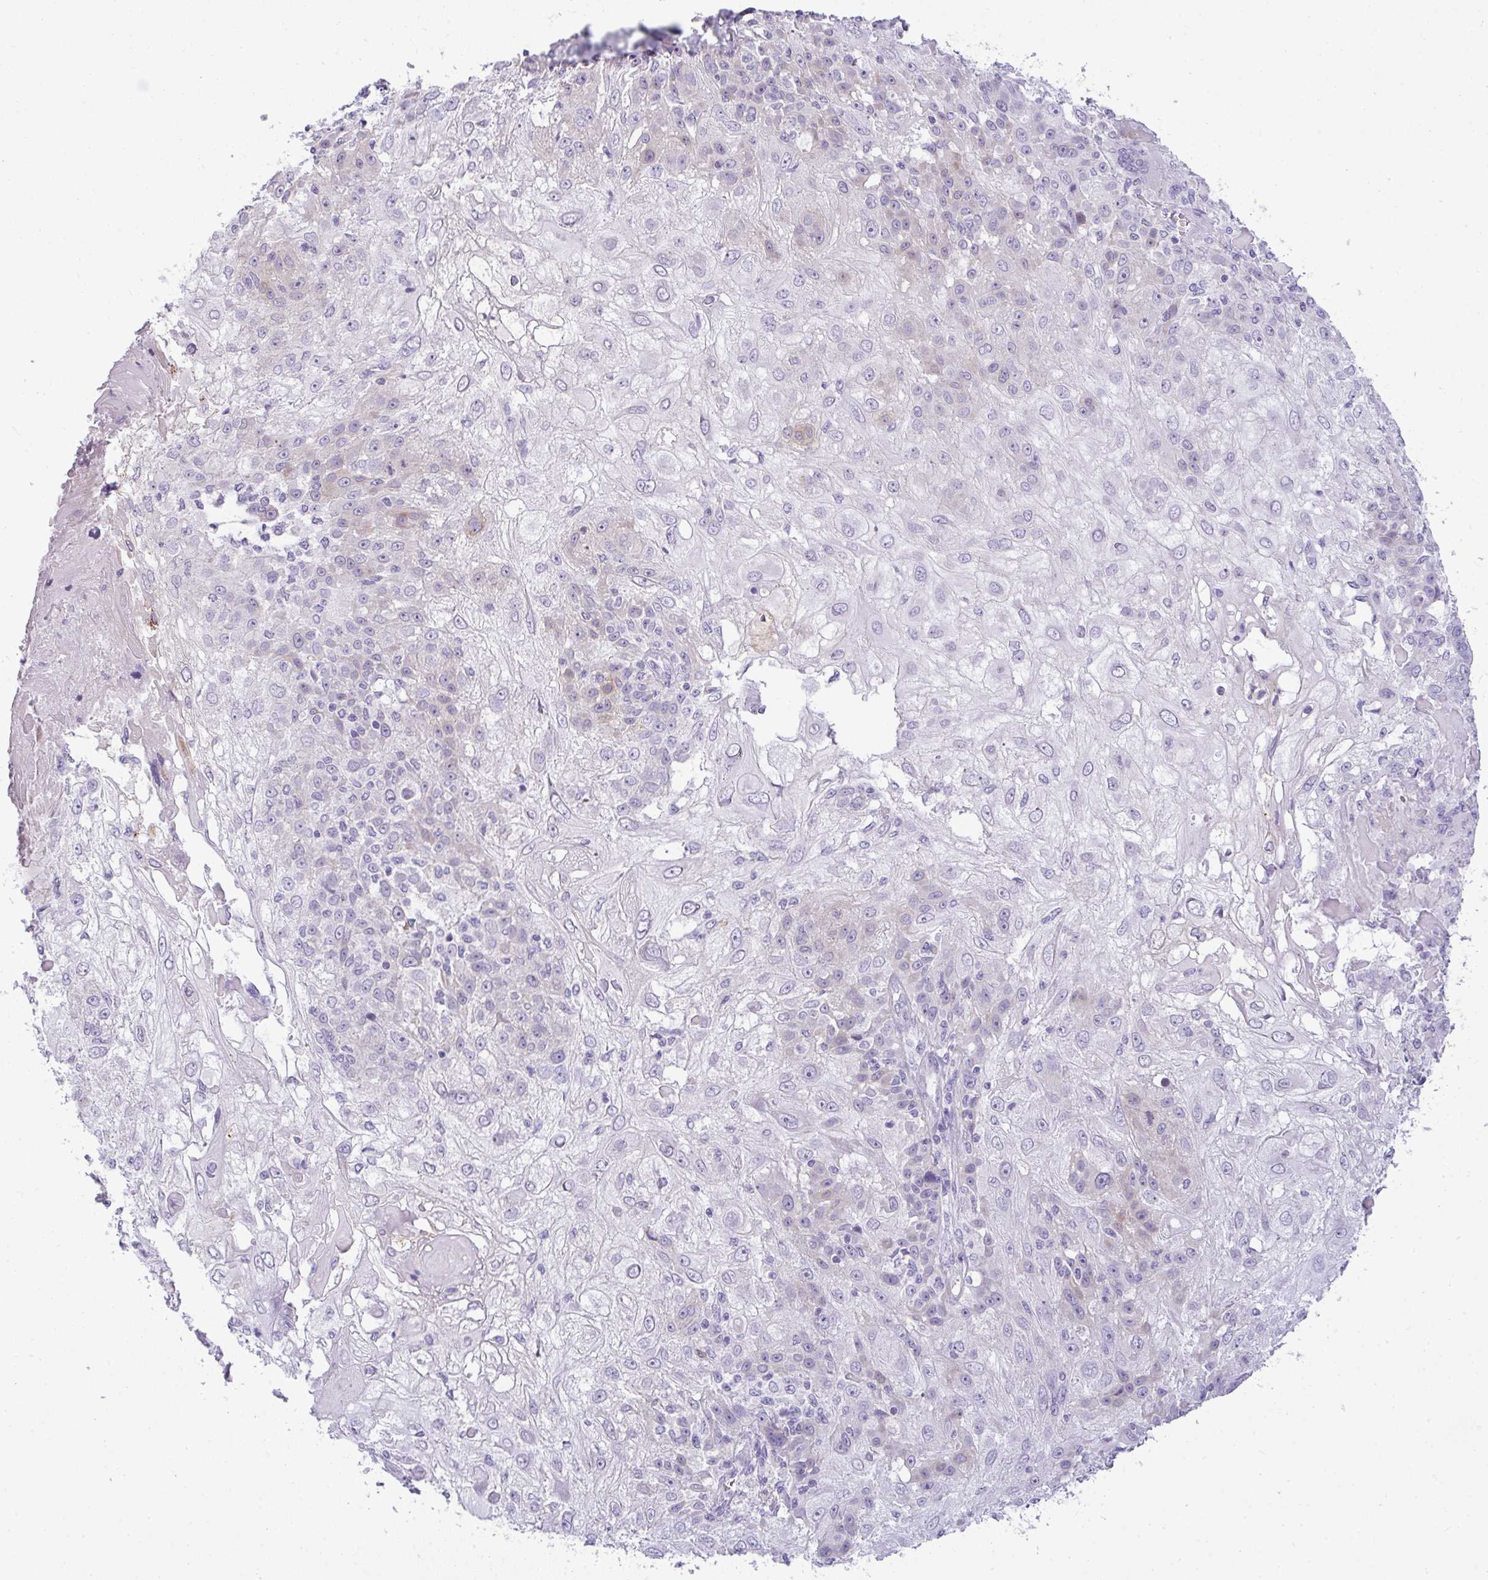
{"staining": {"intensity": "moderate", "quantity": "<25%", "location": "cytoplasmic/membranous"}, "tissue": "skin cancer", "cell_type": "Tumor cells", "image_type": "cancer", "snomed": [{"axis": "morphology", "description": "Normal tissue, NOS"}, {"axis": "morphology", "description": "Squamous cell carcinoma, NOS"}, {"axis": "topography", "description": "Skin"}], "caption": "A high-resolution image shows immunohistochemistry staining of squamous cell carcinoma (skin), which demonstrates moderate cytoplasmic/membranous staining in about <25% of tumor cells.", "gene": "LIPE", "patient": {"sex": "female", "age": 83}}